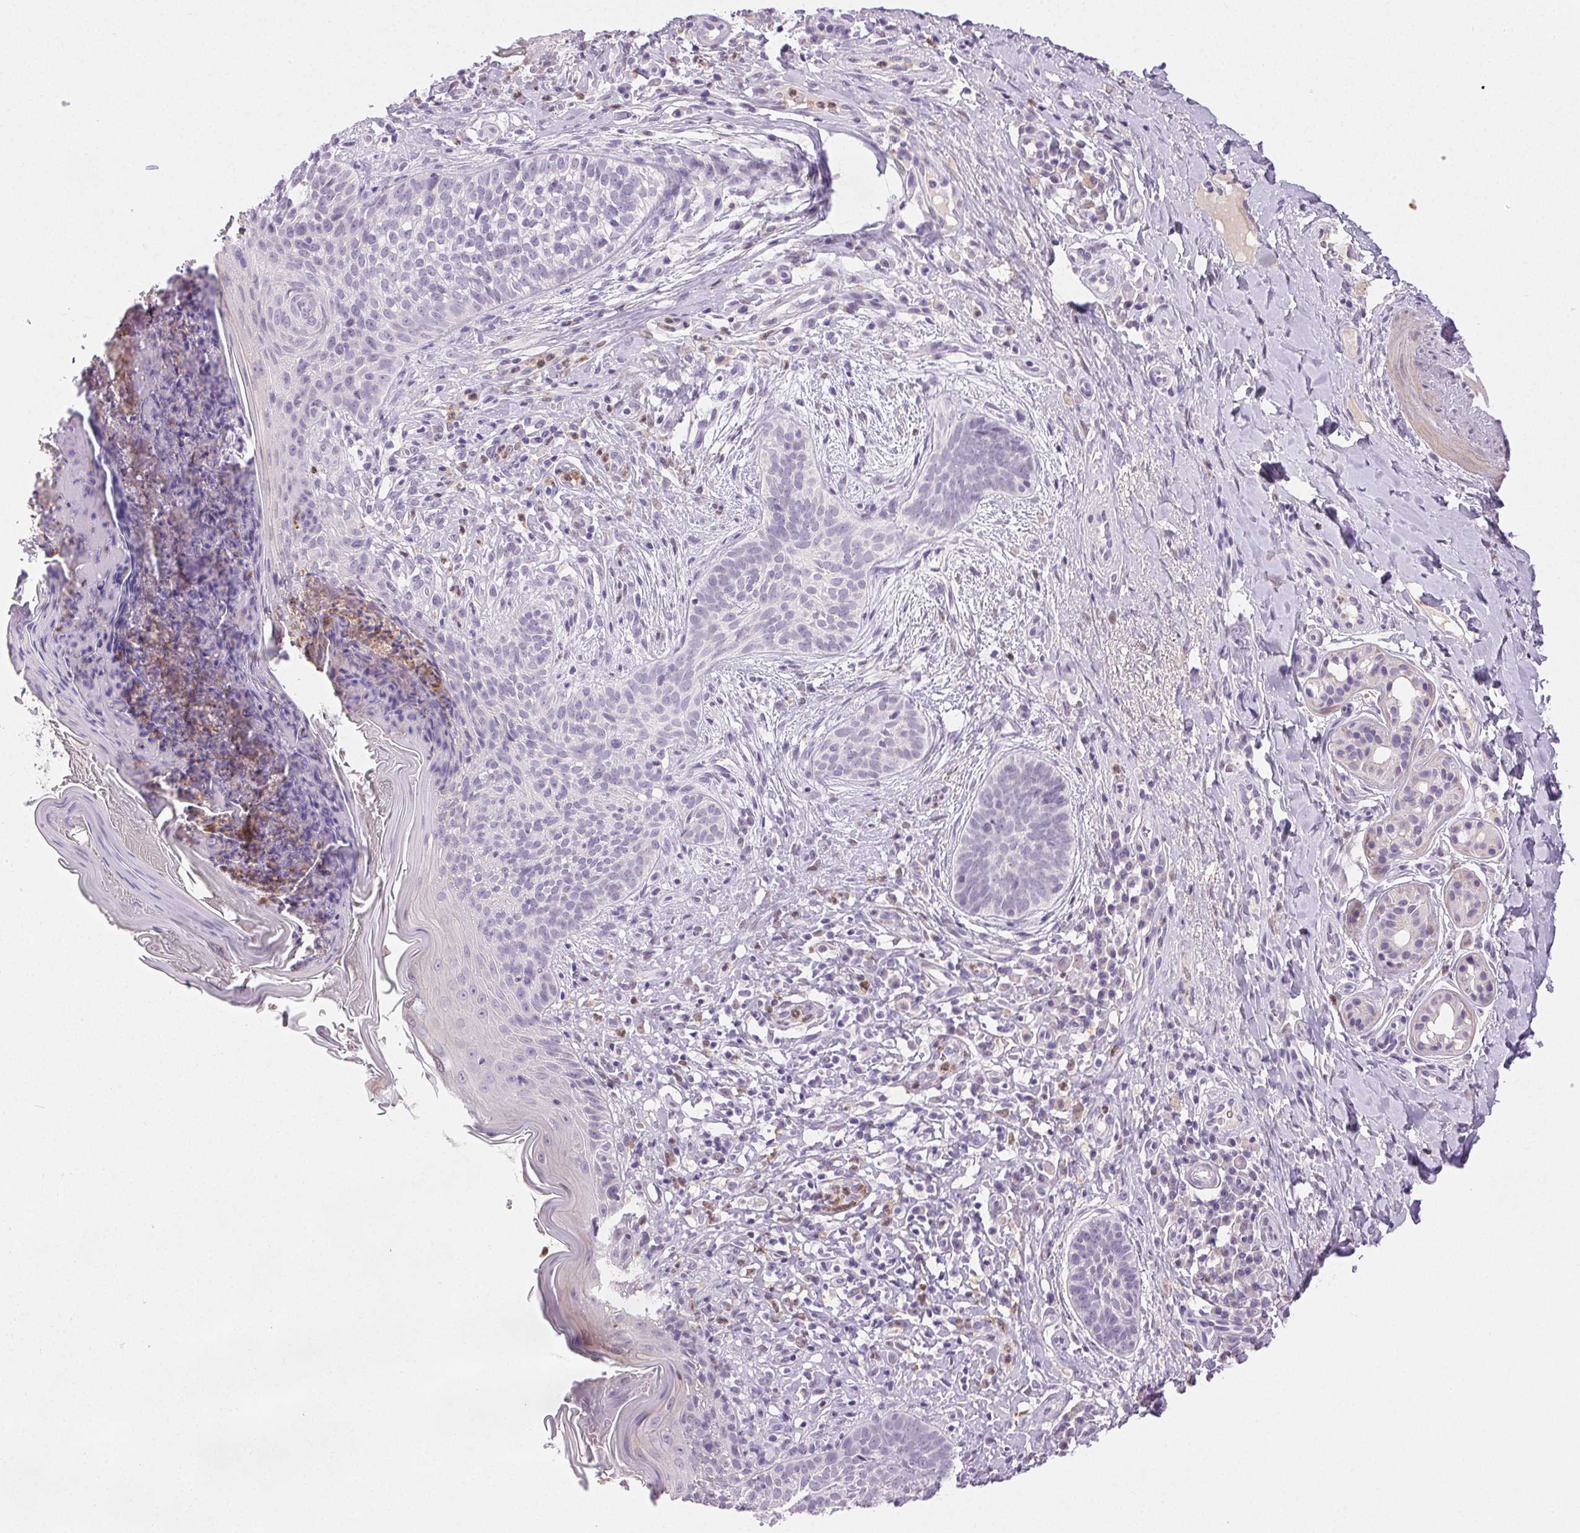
{"staining": {"intensity": "negative", "quantity": "none", "location": "none"}, "tissue": "skin cancer", "cell_type": "Tumor cells", "image_type": "cancer", "snomed": [{"axis": "morphology", "description": "Basal cell carcinoma"}, {"axis": "topography", "description": "Skin"}], "caption": "High power microscopy micrograph of an immunohistochemistry (IHC) micrograph of skin basal cell carcinoma, revealing no significant expression in tumor cells.", "gene": "EMX2", "patient": {"sex": "male", "age": 89}}